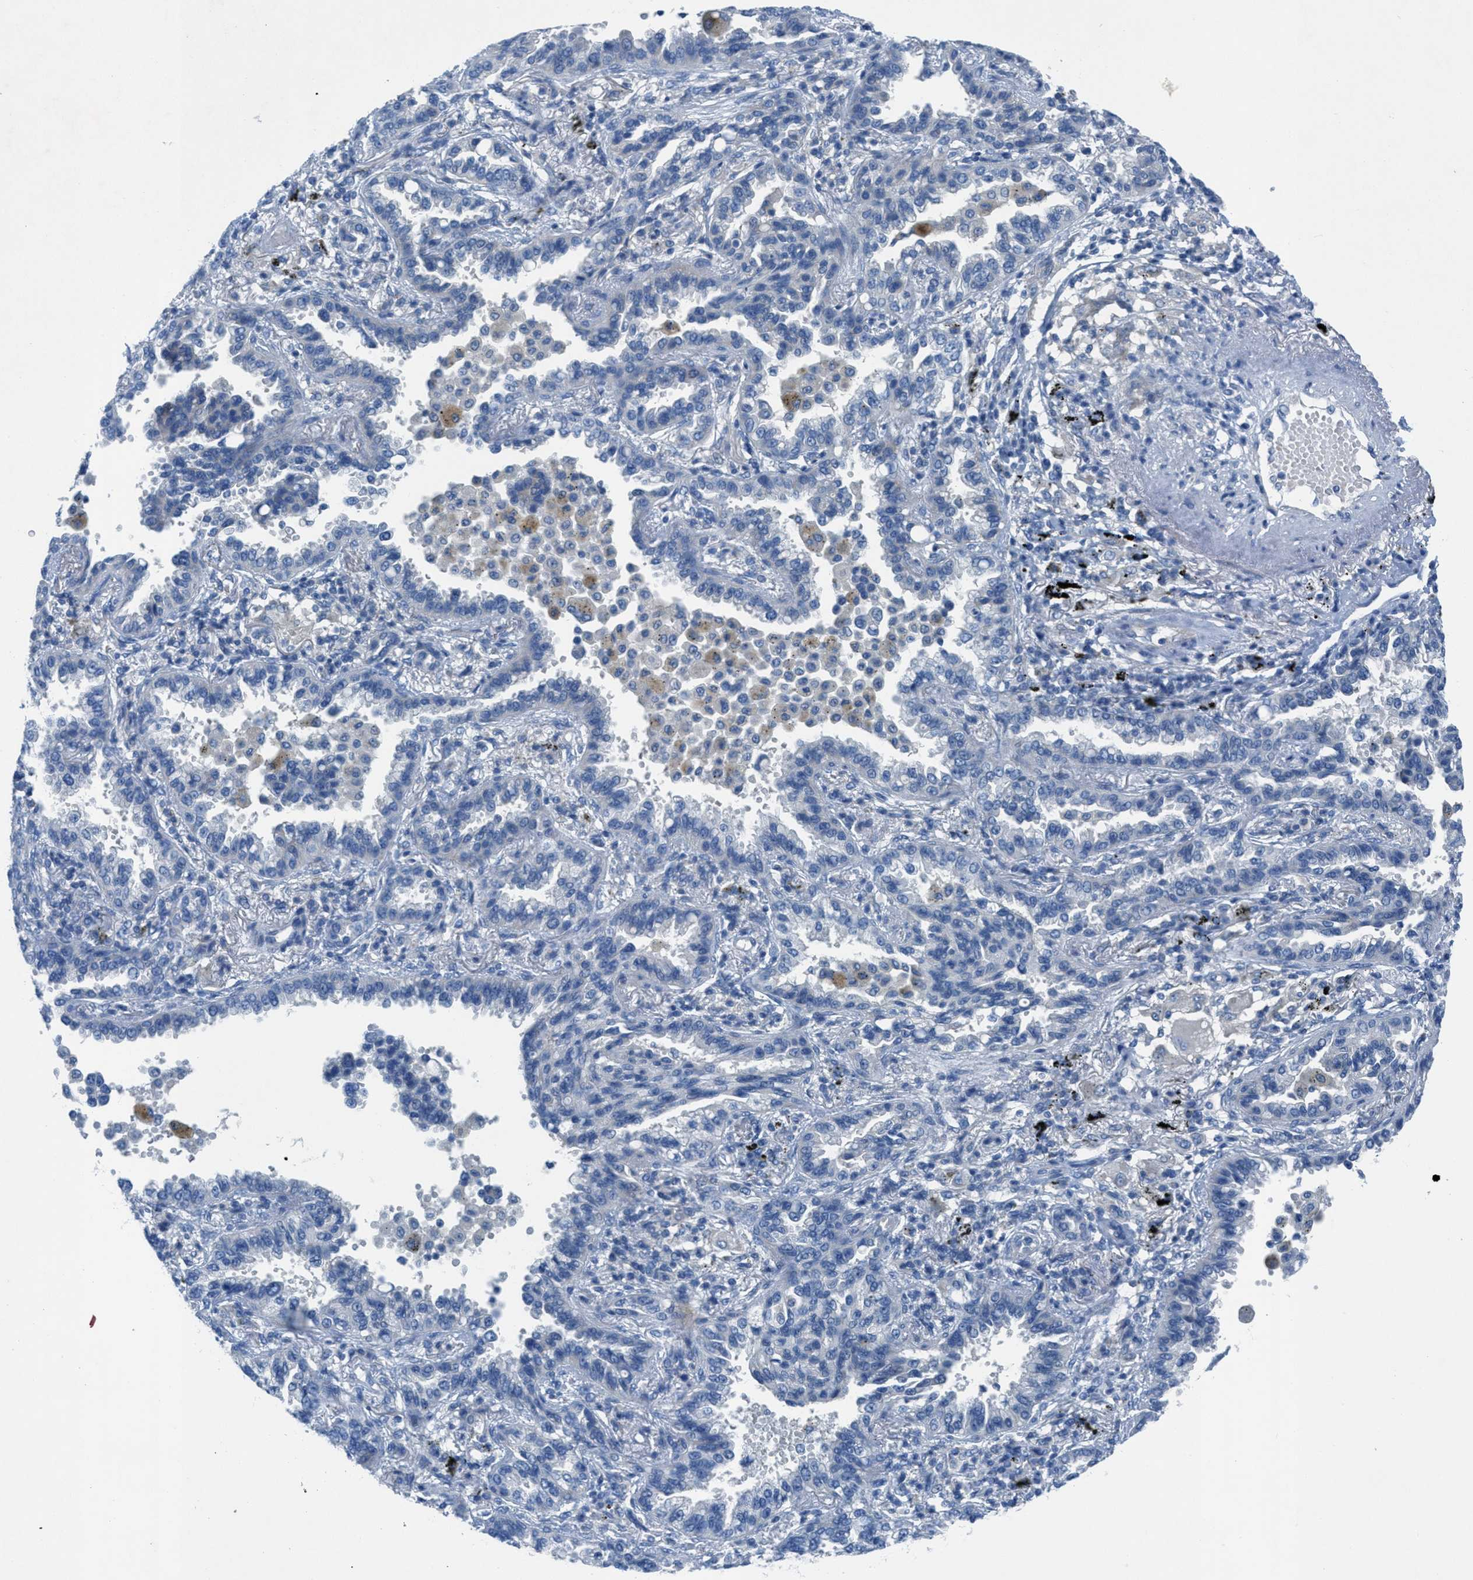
{"staining": {"intensity": "negative", "quantity": "none", "location": "none"}, "tissue": "lung cancer", "cell_type": "Tumor cells", "image_type": "cancer", "snomed": [{"axis": "morphology", "description": "Normal tissue, NOS"}, {"axis": "morphology", "description": "Adenocarcinoma, NOS"}, {"axis": "topography", "description": "Lung"}], "caption": "Lung cancer was stained to show a protein in brown. There is no significant staining in tumor cells.", "gene": "GALNT17", "patient": {"sex": "male", "age": 59}}